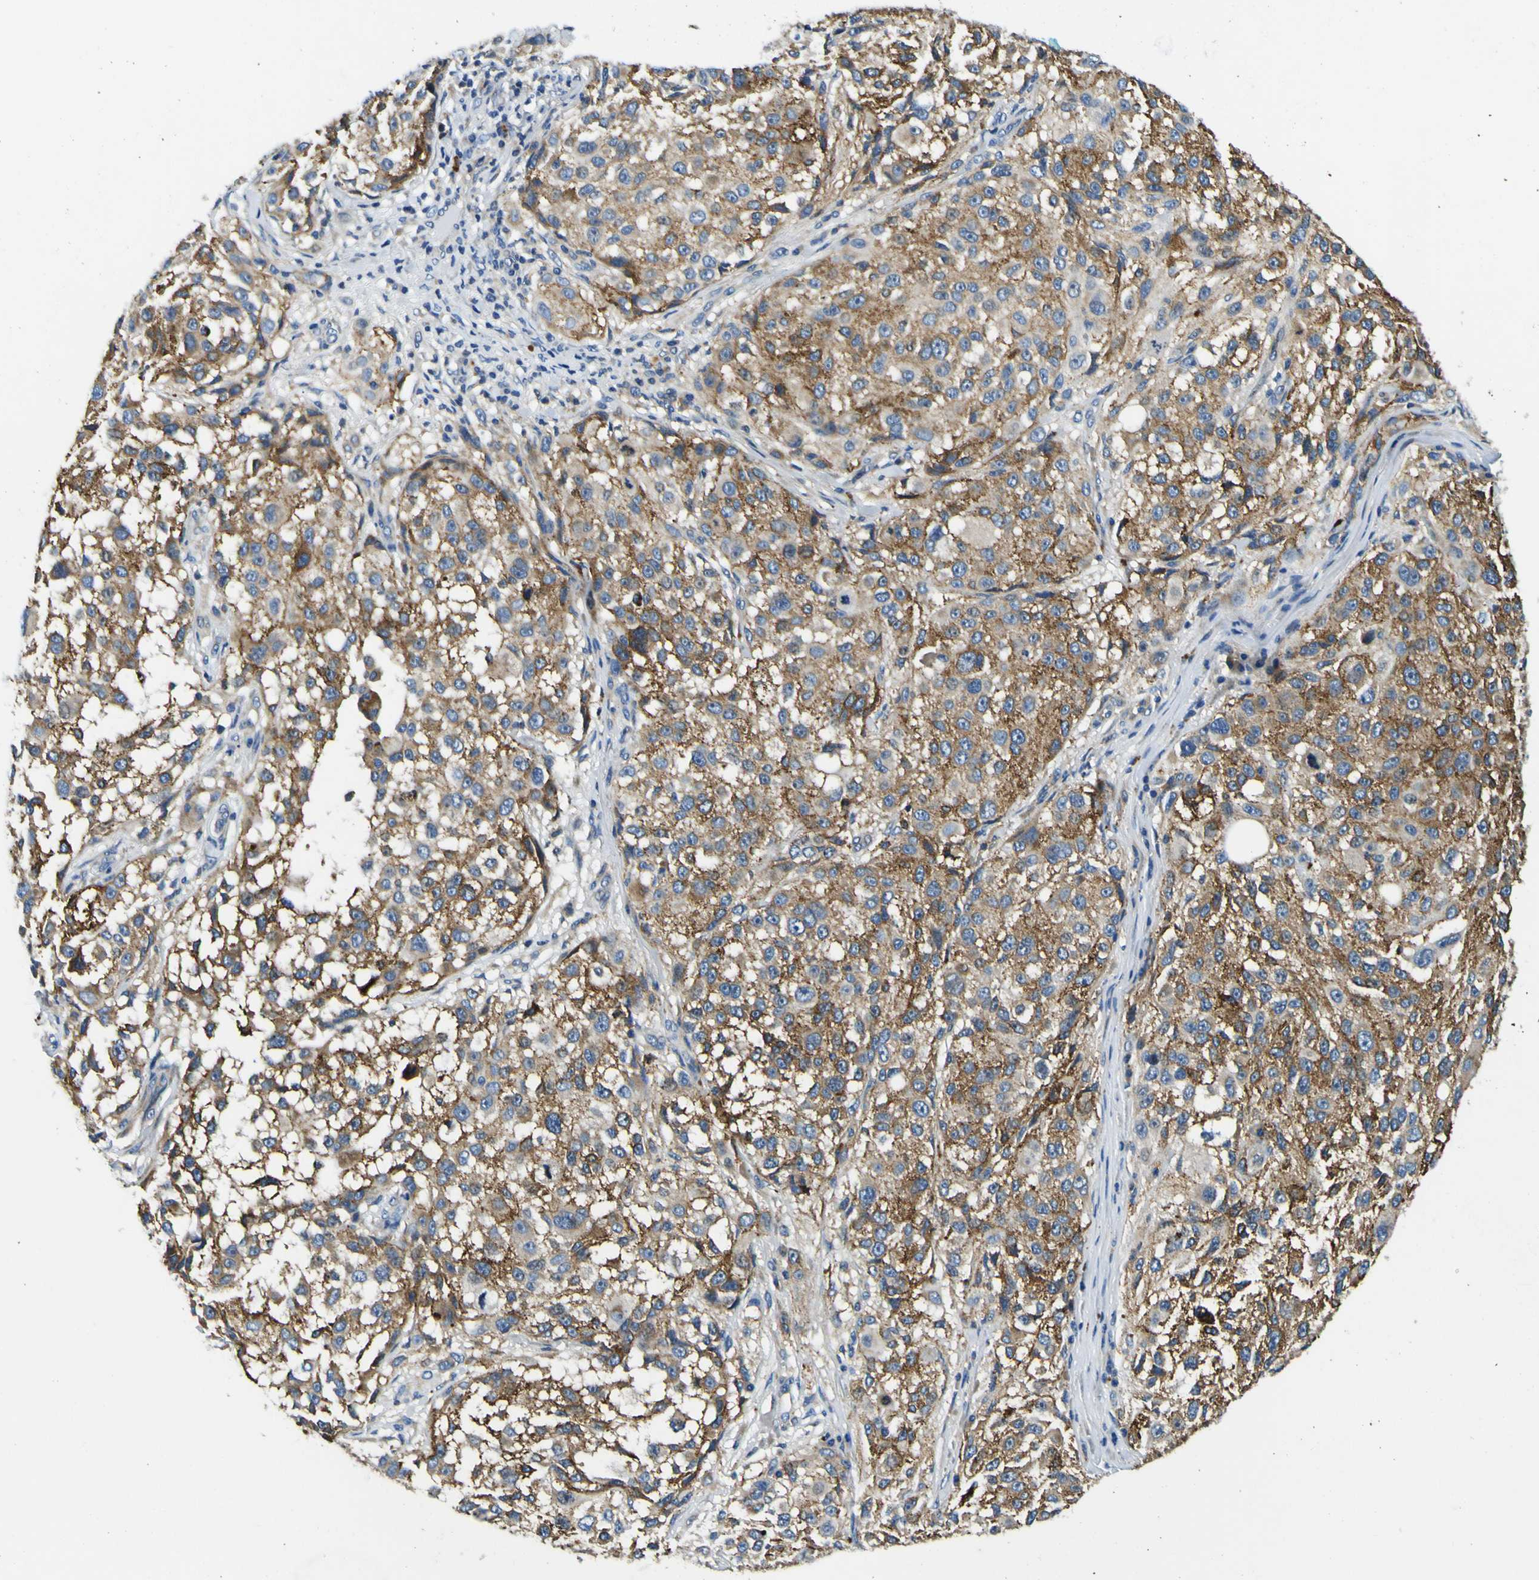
{"staining": {"intensity": "strong", "quantity": "25%-75%", "location": "cytoplasmic/membranous"}, "tissue": "melanoma", "cell_type": "Tumor cells", "image_type": "cancer", "snomed": [{"axis": "morphology", "description": "Necrosis, NOS"}, {"axis": "morphology", "description": "Malignant melanoma, NOS"}, {"axis": "topography", "description": "Skin"}], "caption": "DAB (3,3'-diaminobenzidine) immunohistochemical staining of malignant melanoma shows strong cytoplasmic/membranous protein expression in about 25%-75% of tumor cells.", "gene": "CLSTN1", "patient": {"sex": "female", "age": 87}}